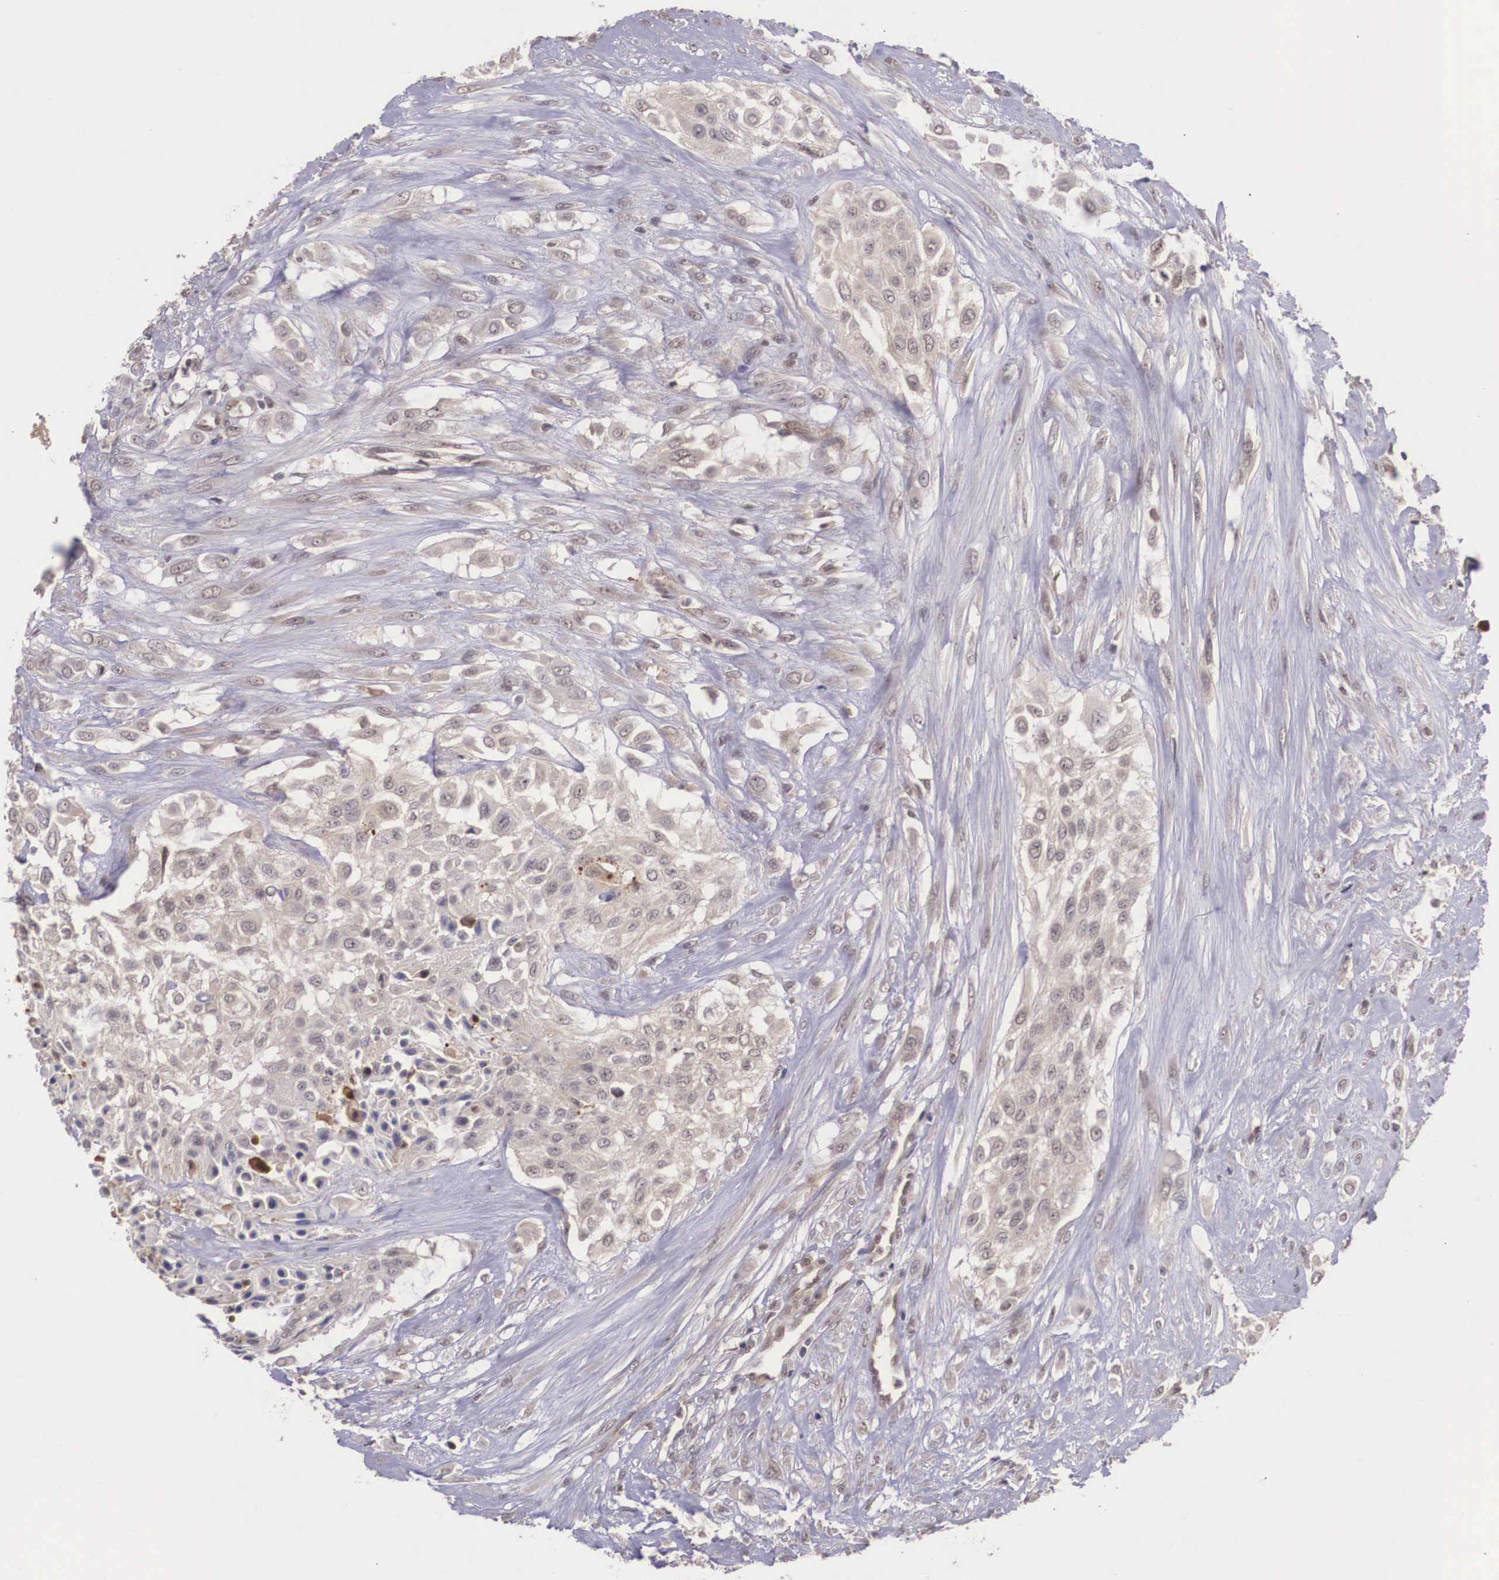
{"staining": {"intensity": "weak", "quantity": ">75%", "location": "cytoplasmic/membranous"}, "tissue": "urothelial cancer", "cell_type": "Tumor cells", "image_type": "cancer", "snomed": [{"axis": "morphology", "description": "Urothelial carcinoma, High grade"}, {"axis": "topography", "description": "Urinary bladder"}], "caption": "Urothelial cancer stained for a protein exhibits weak cytoplasmic/membranous positivity in tumor cells.", "gene": "VASH1", "patient": {"sex": "male", "age": 57}}